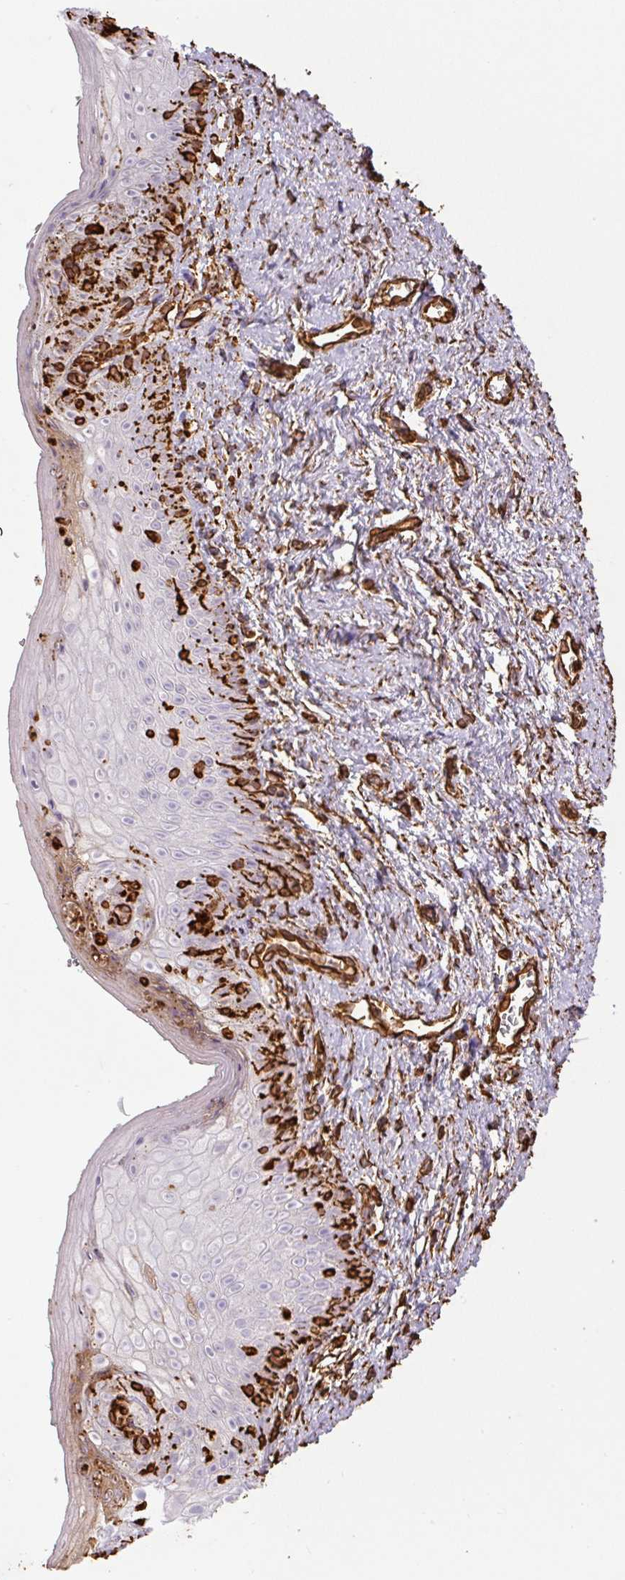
{"staining": {"intensity": "negative", "quantity": "none", "location": "none"}, "tissue": "vagina", "cell_type": "Squamous epithelial cells", "image_type": "normal", "snomed": [{"axis": "morphology", "description": "Normal tissue, NOS"}, {"axis": "topography", "description": "Vulva"}, {"axis": "topography", "description": "Vagina"}, {"axis": "topography", "description": "Peripheral nerve tissue"}], "caption": "The immunohistochemistry image has no significant positivity in squamous epithelial cells of vagina. The staining is performed using DAB brown chromogen with nuclei counter-stained in using hematoxylin.", "gene": "VIM", "patient": {"sex": "female", "age": 66}}